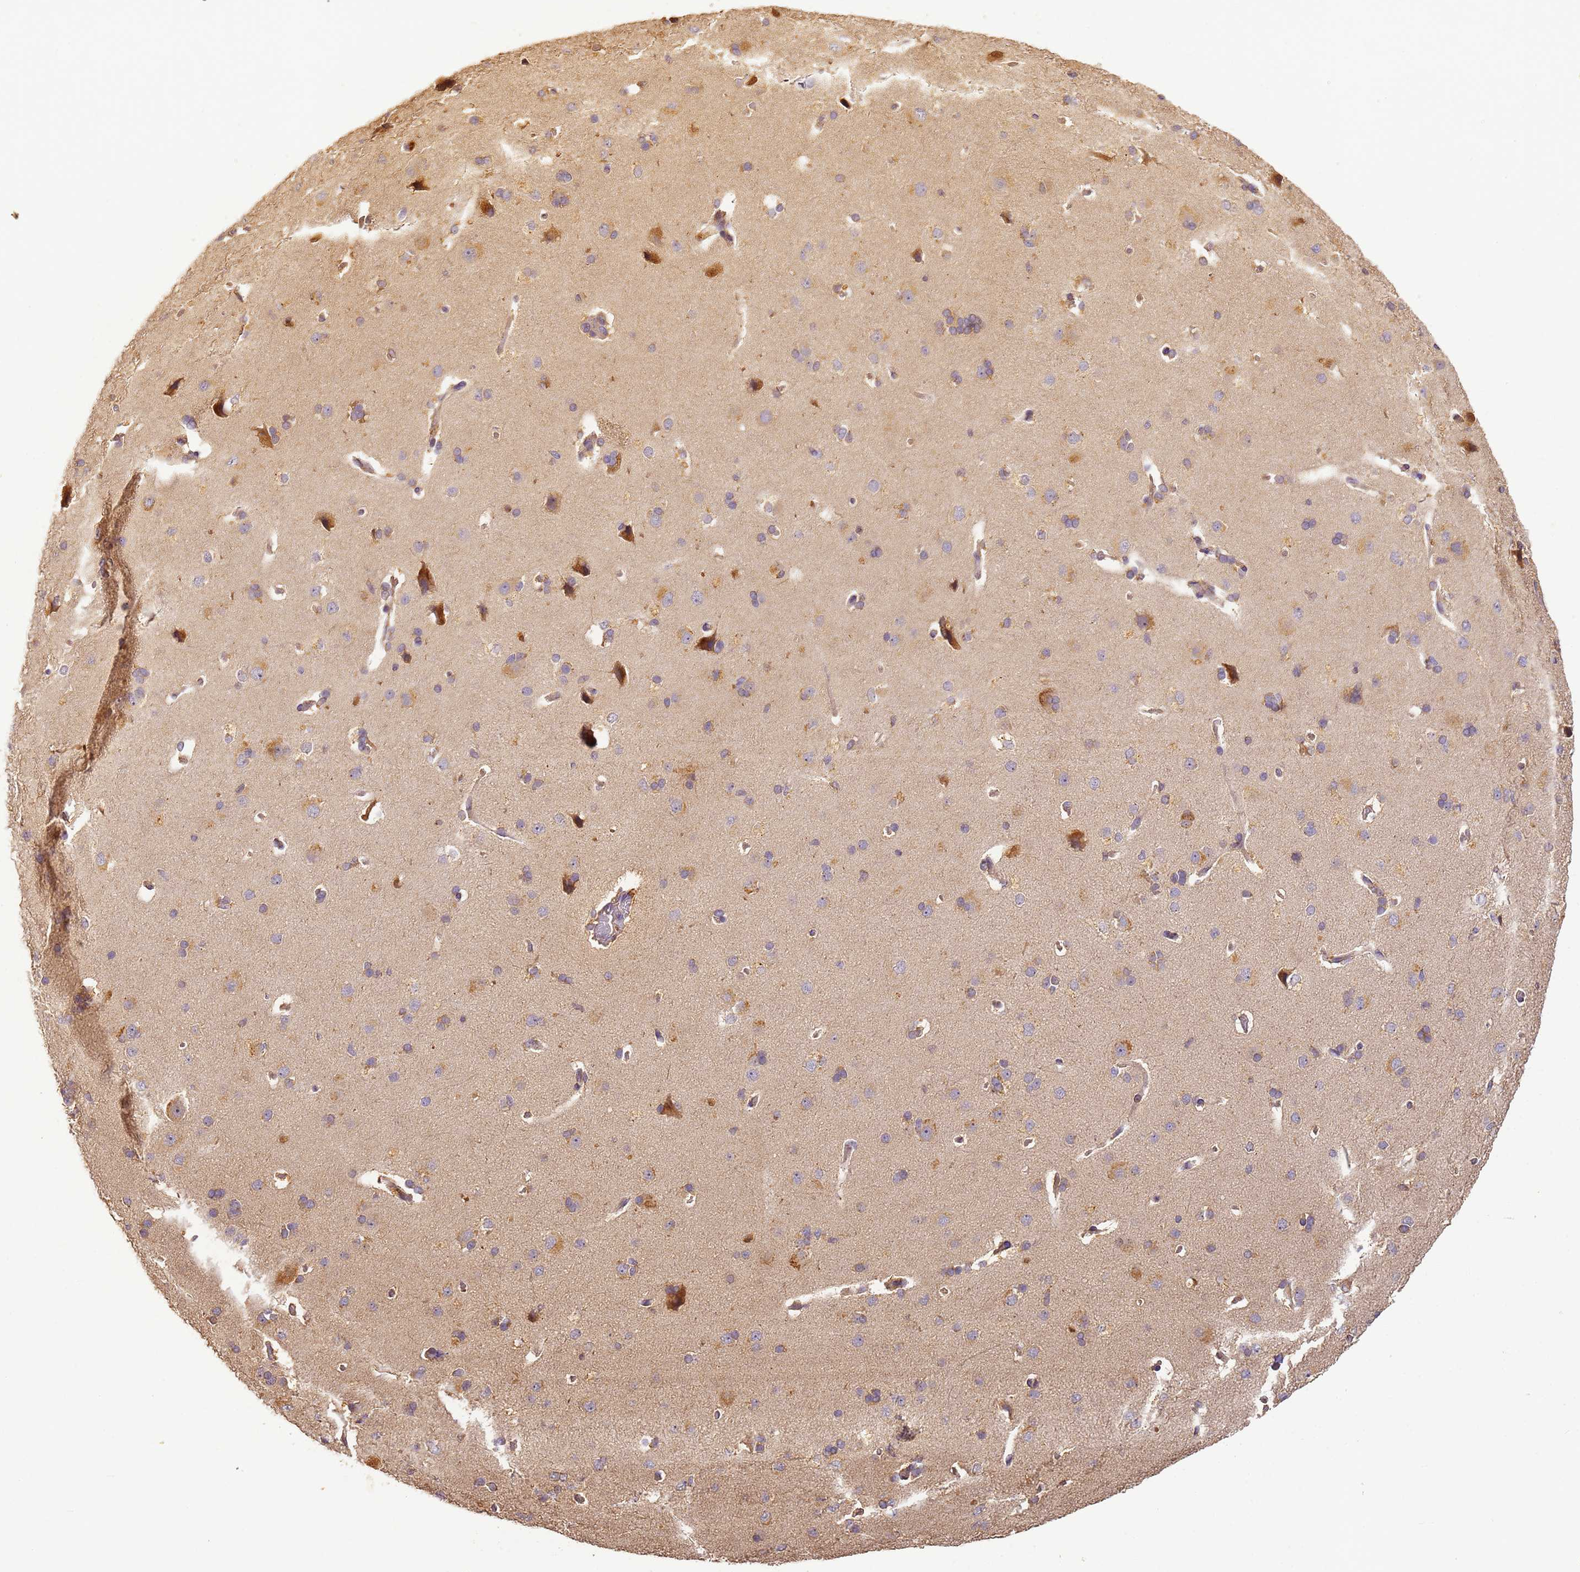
{"staining": {"intensity": "moderate", "quantity": "25%-75%", "location": "cytoplasmic/membranous"}, "tissue": "cerebral cortex", "cell_type": "Endothelial cells", "image_type": "normal", "snomed": [{"axis": "morphology", "description": "Normal tissue, NOS"}, {"axis": "topography", "description": "Cerebral cortex"}], "caption": "Moderate cytoplasmic/membranous protein positivity is present in about 25%-75% of endothelial cells in cerebral cortex. (Stains: DAB (3,3'-diaminobenzidine) in brown, nuclei in blue, Microscopy: brightfield microscopy at high magnification).", "gene": "TIGAR", "patient": {"sex": "male", "age": 62}}